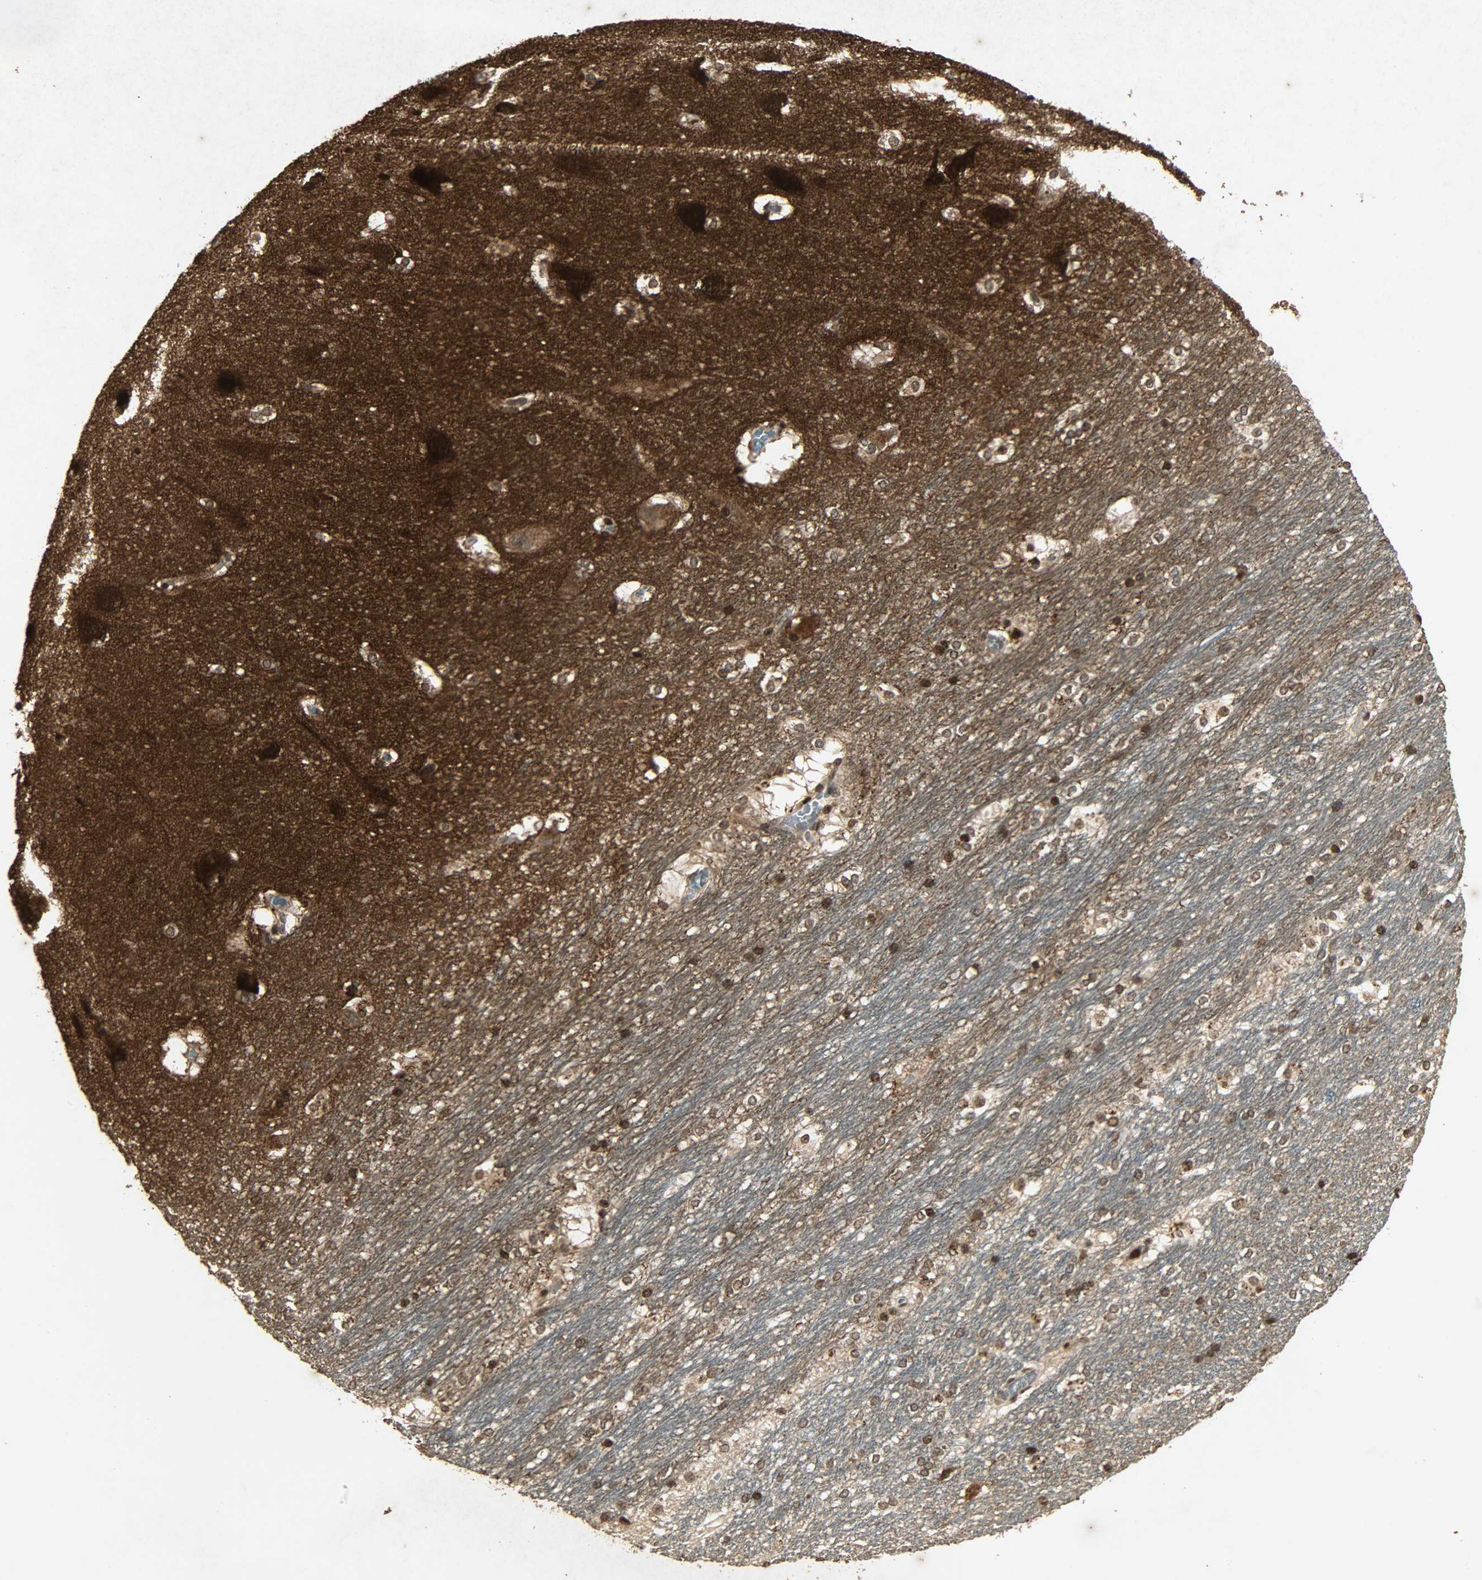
{"staining": {"intensity": "strong", "quantity": ">75%", "location": "cytoplasmic/membranous,nuclear"}, "tissue": "hippocampus", "cell_type": "Glial cells", "image_type": "normal", "snomed": [{"axis": "morphology", "description": "Normal tissue, NOS"}, {"axis": "topography", "description": "Hippocampus"}], "caption": "Protein staining displays strong cytoplasmic/membranous,nuclear positivity in about >75% of glial cells in unremarkable hippocampus. The staining was performed using DAB (3,3'-diaminobenzidine), with brown indicating positive protein expression. Nuclei are stained blue with hematoxylin.", "gene": "PPP3R1", "patient": {"sex": "female", "age": 19}}